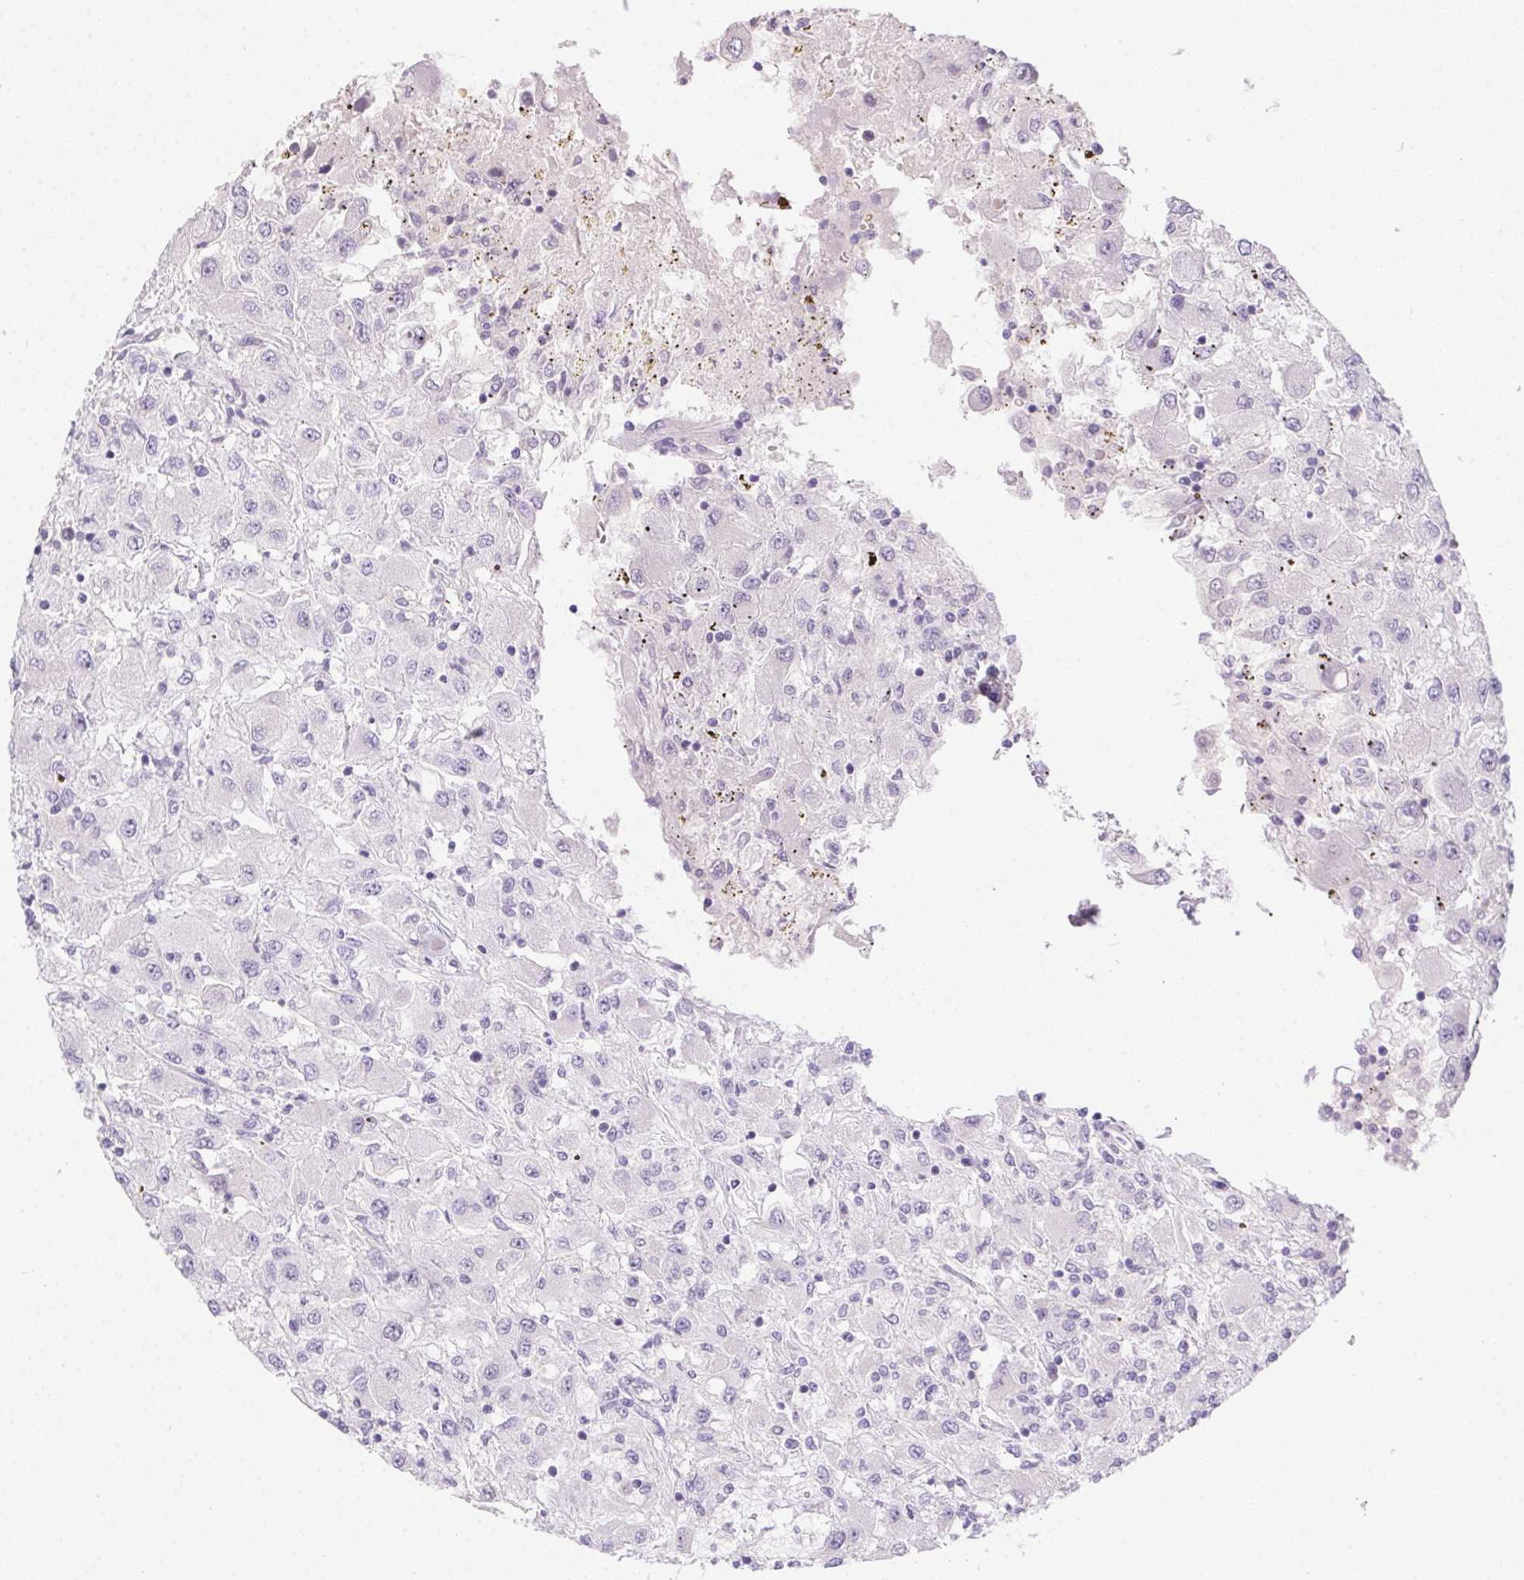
{"staining": {"intensity": "negative", "quantity": "none", "location": "none"}, "tissue": "renal cancer", "cell_type": "Tumor cells", "image_type": "cancer", "snomed": [{"axis": "morphology", "description": "Adenocarcinoma, NOS"}, {"axis": "topography", "description": "Kidney"}], "caption": "Immunohistochemistry (IHC) histopathology image of human renal cancer stained for a protein (brown), which shows no expression in tumor cells. (Immunohistochemistry, brightfield microscopy, high magnification).", "gene": "SP9", "patient": {"sex": "female", "age": 67}}